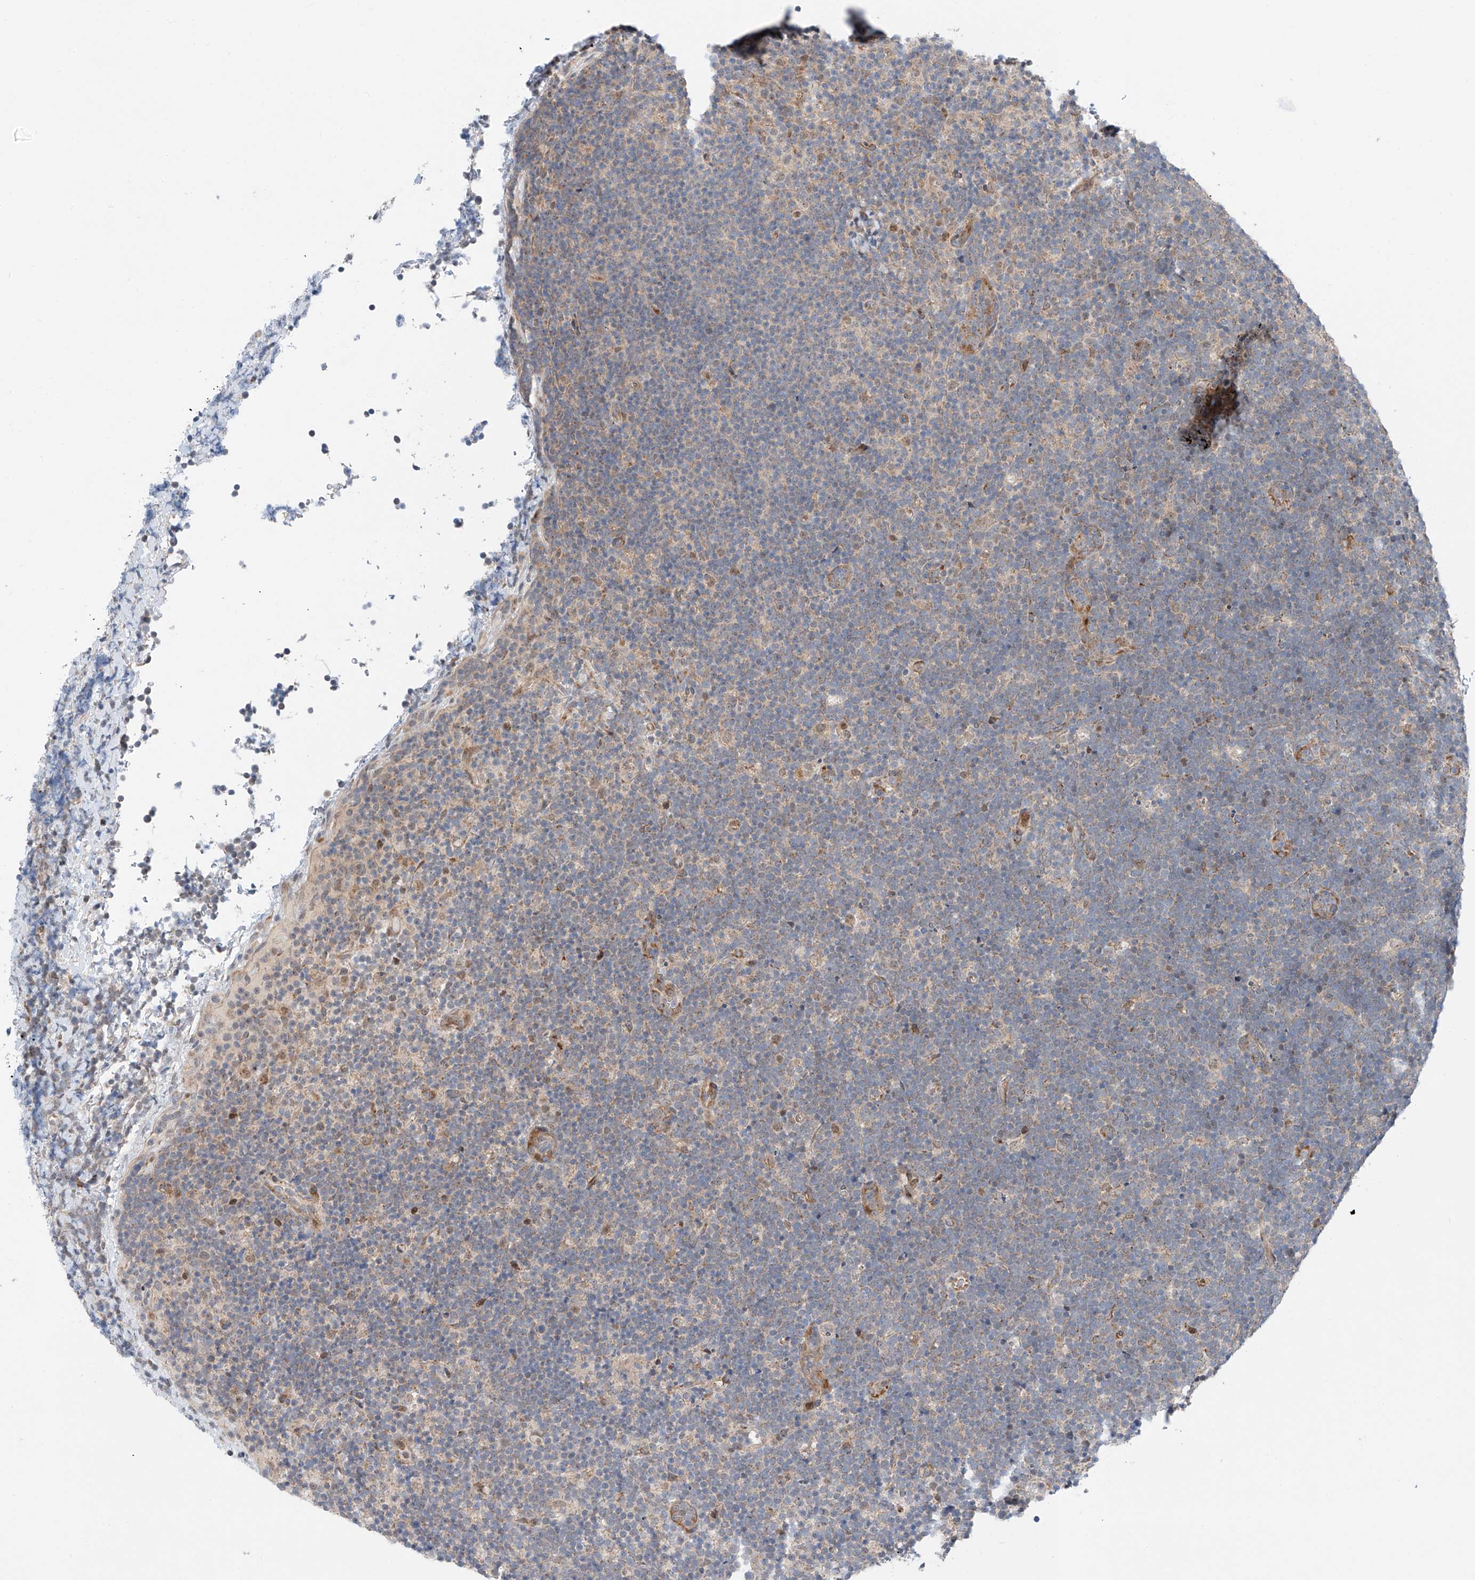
{"staining": {"intensity": "weak", "quantity": "<25%", "location": "nuclear"}, "tissue": "lymphoma", "cell_type": "Tumor cells", "image_type": "cancer", "snomed": [{"axis": "morphology", "description": "Malignant lymphoma, non-Hodgkin's type, High grade"}, {"axis": "topography", "description": "Lymph node"}], "caption": "High magnification brightfield microscopy of lymphoma stained with DAB (brown) and counterstained with hematoxylin (blue): tumor cells show no significant positivity. The staining is performed using DAB brown chromogen with nuclei counter-stained in using hematoxylin.", "gene": "CLDND1", "patient": {"sex": "male", "age": 13}}